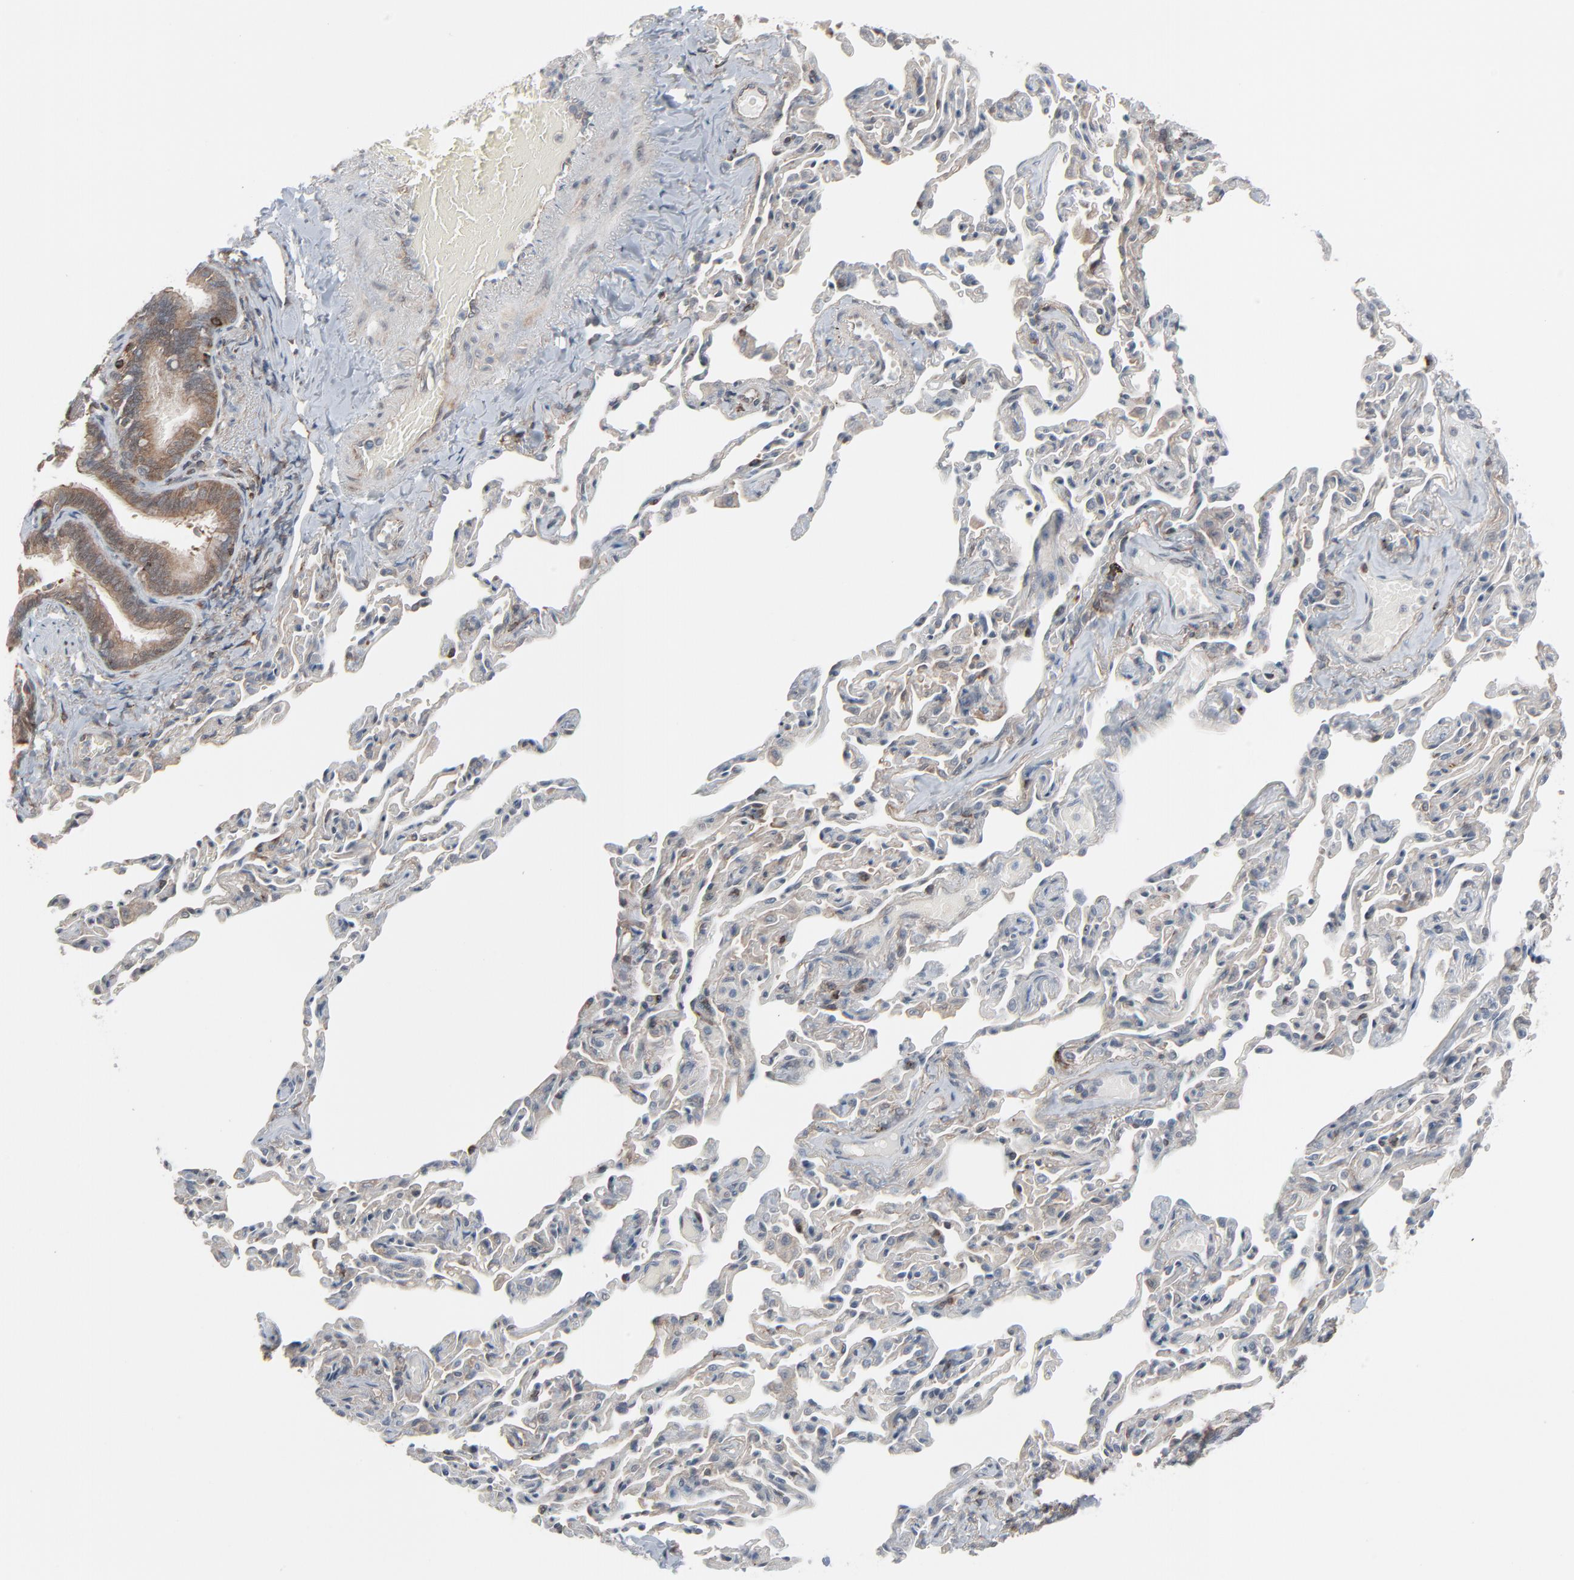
{"staining": {"intensity": "moderate", "quantity": ">75%", "location": "cytoplasmic/membranous"}, "tissue": "bronchus", "cell_type": "Respiratory epithelial cells", "image_type": "normal", "snomed": [{"axis": "morphology", "description": "Normal tissue, NOS"}, {"axis": "topography", "description": "Lung"}], "caption": "Respiratory epithelial cells exhibit medium levels of moderate cytoplasmic/membranous positivity in approximately >75% of cells in benign human bronchus. The staining was performed using DAB (3,3'-diaminobenzidine) to visualize the protein expression in brown, while the nuclei were stained in blue with hematoxylin (Magnification: 20x).", "gene": "OPTN", "patient": {"sex": "male", "age": 64}}